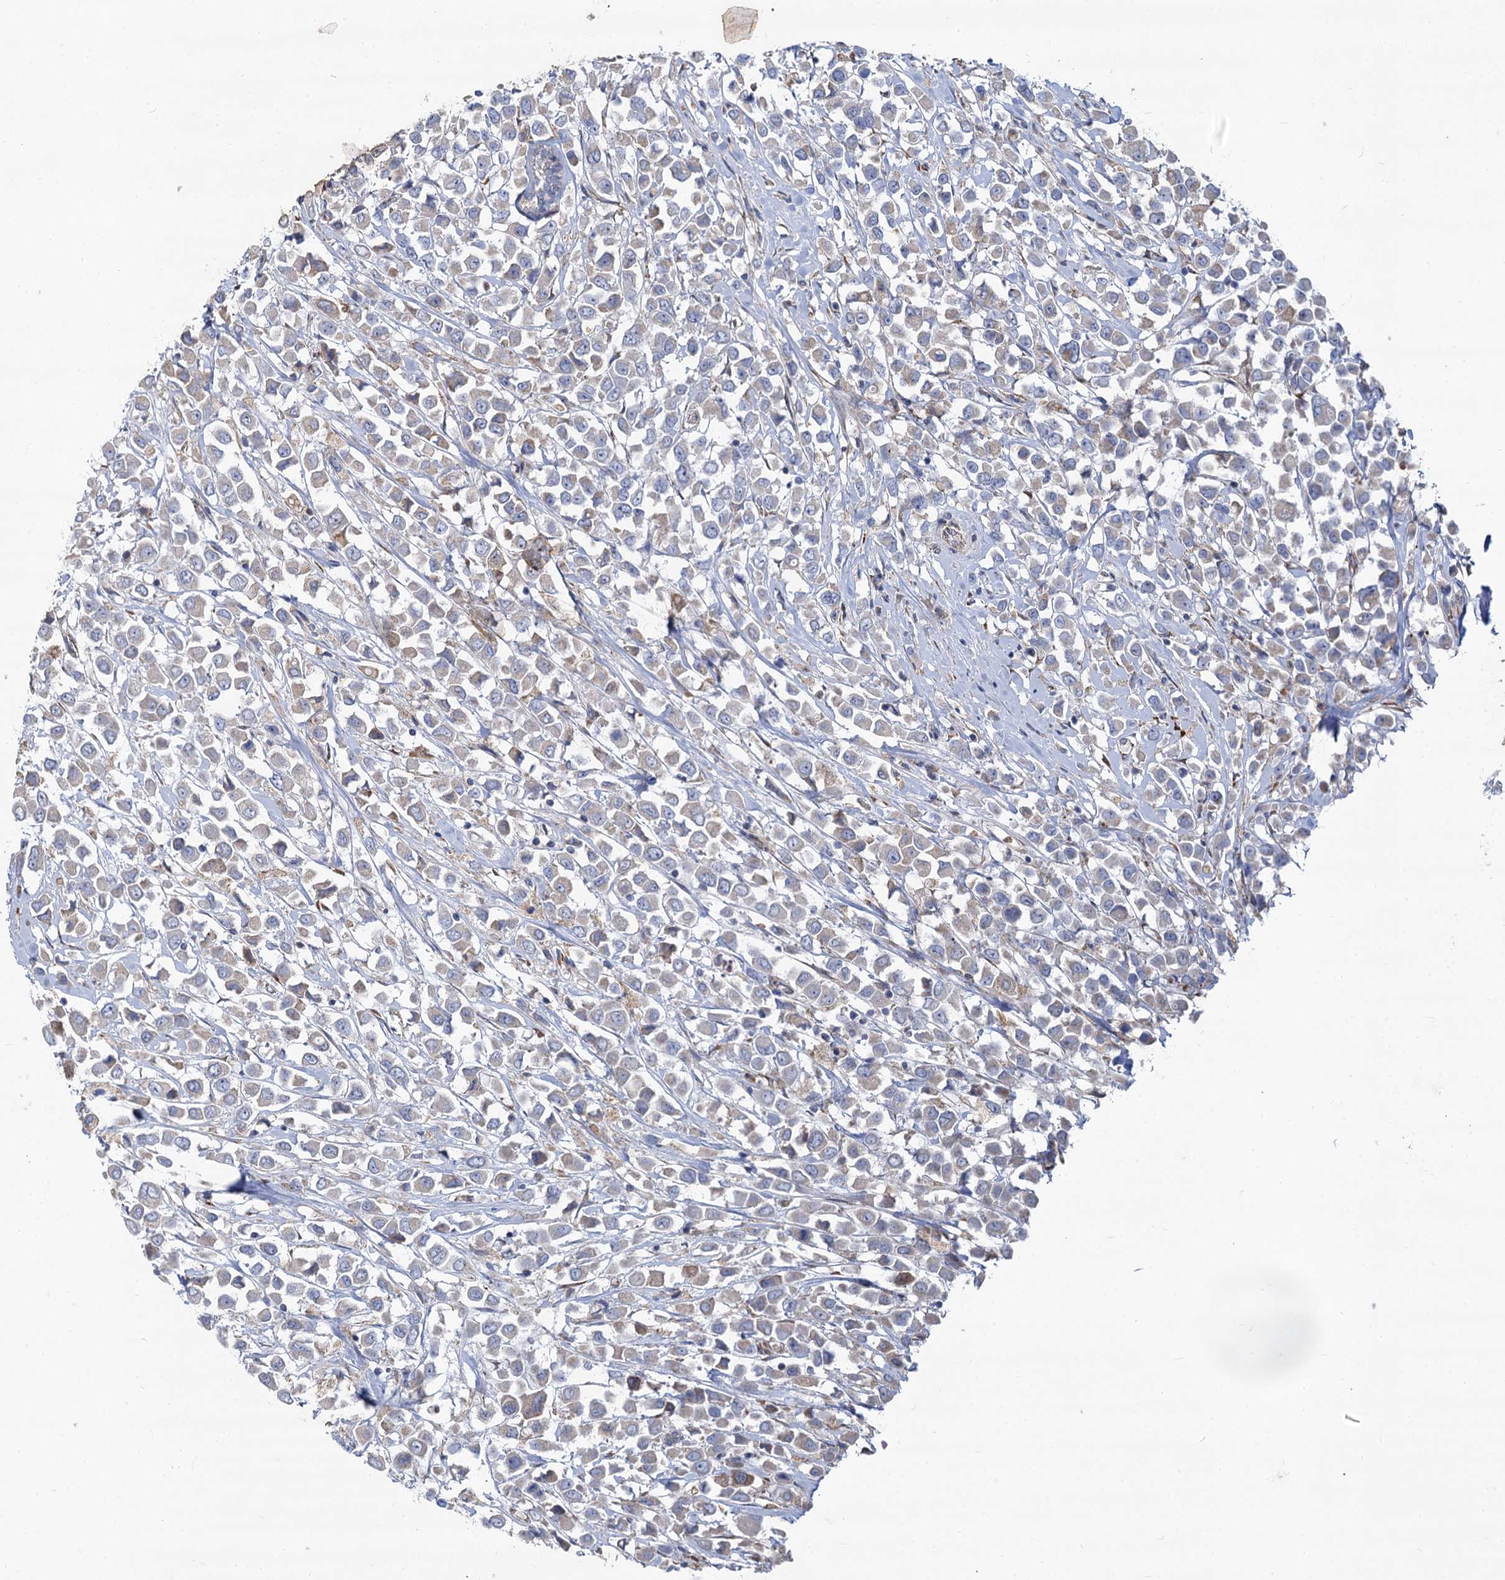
{"staining": {"intensity": "weak", "quantity": "<25%", "location": "cytoplasmic/membranous"}, "tissue": "breast cancer", "cell_type": "Tumor cells", "image_type": "cancer", "snomed": [{"axis": "morphology", "description": "Duct carcinoma"}, {"axis": "topography", "description": "Breast"}], "caption": "High magnification brightfield microscopy of breast invasive ductal carcinoma stained with DAB (3,3'-diaminobenzidine) (brown) and counterstained with hematoxylin (blue): tumor cells show no significant expression.", "gene": "PRSS35", "patient": {"sex": "female", "age": 61}}